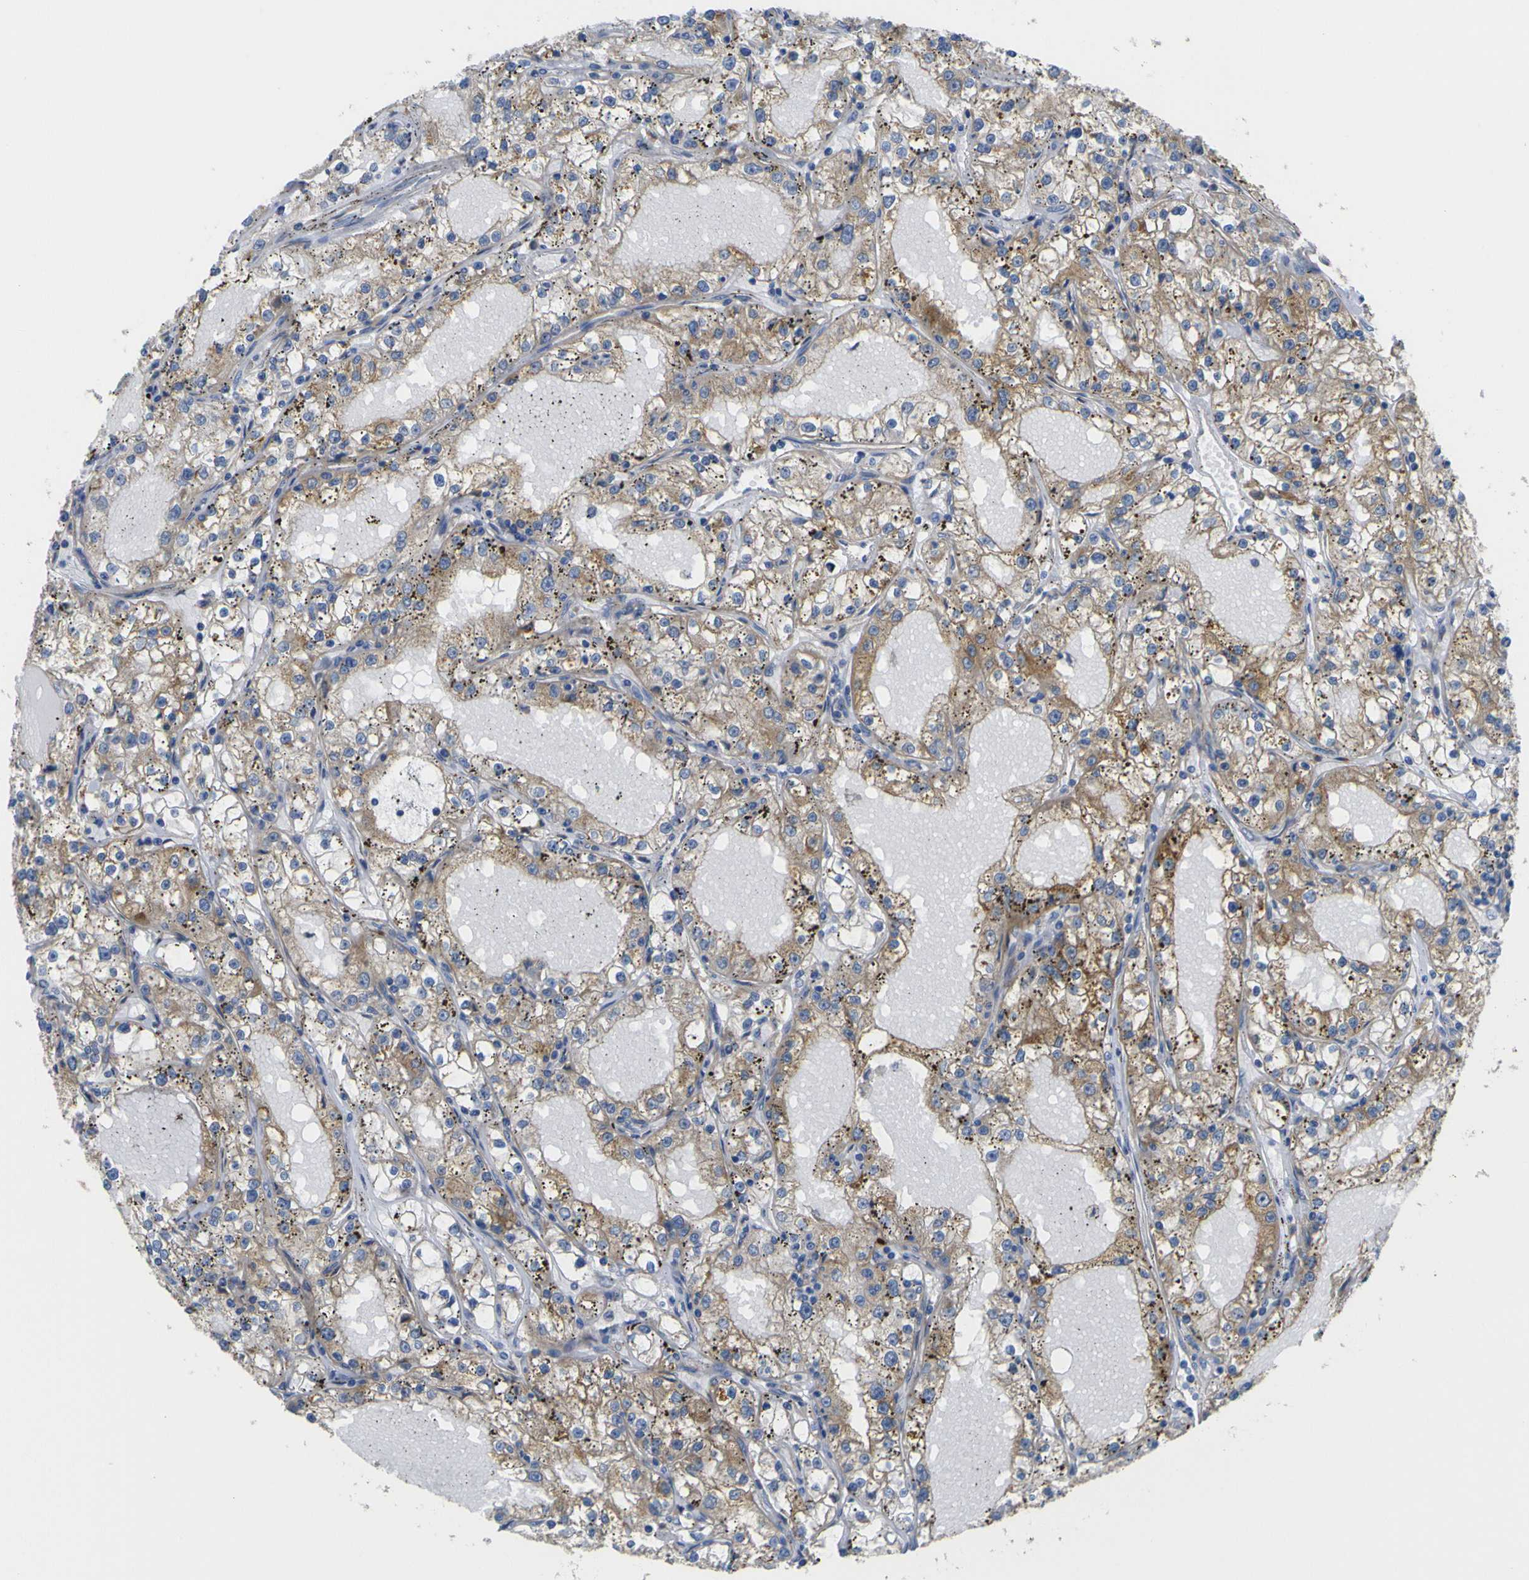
{"staining": {"intensity": "moderate", "quantity": ">75%", "location": "cytoplasmic/membranous"}, "tissue": "renal cancer", "cell_type": "Tumor cells", "image_type": "cancer", "snomed": [{"axis": "morphology", "description": "Adenocarcinoma, NOS"}, {"axis": "topography", "description": "Kidney"}], "caption": "Renal cancer tissue exhibits moderate cytoplasmic/membranous expression in approximately >75% of tumor cells", "gene": "SYPL1", "patient": {"sex": "male", "age": 56}}